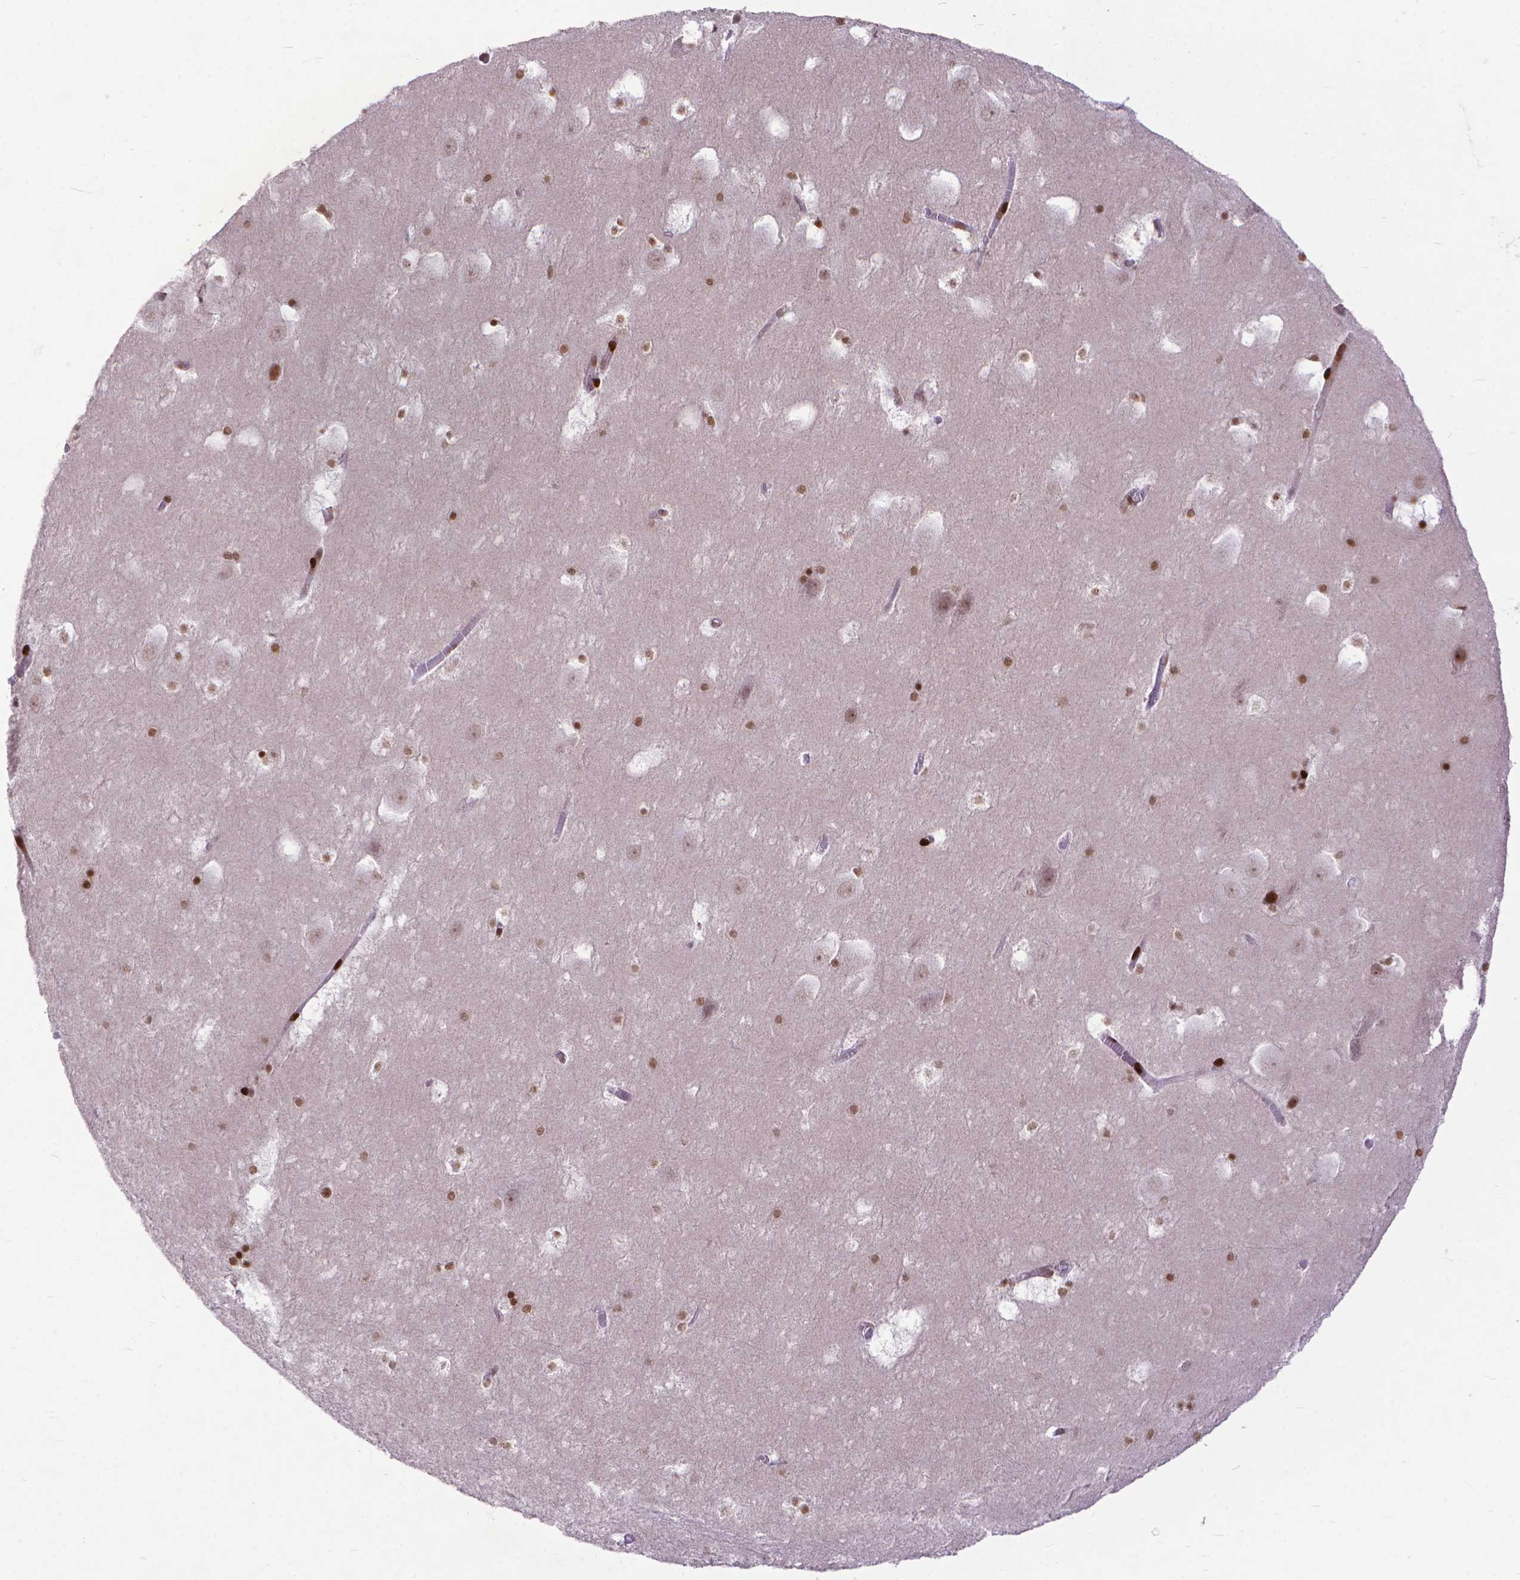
{"staining": {"intensity": "strong", "quantity": ">75%", "location": "nuclear"}, "tissue": "hippocampus", "cell_type": "Glial cells", "image_type": "normal", "snomed": [{"axis": "morphology", "description": "Normal tissue, NOS"}, {"axis": "topography", "description": "Hippocampus"}], "caption": "Strong nuclear protein expression is identified in about >75% of glial cells in hippocampus. (brown staining indicates protein expression, while blue staining denotes nuclei).", "gene": "AMER1", "patient": {"sex": "male", "age": 45}}